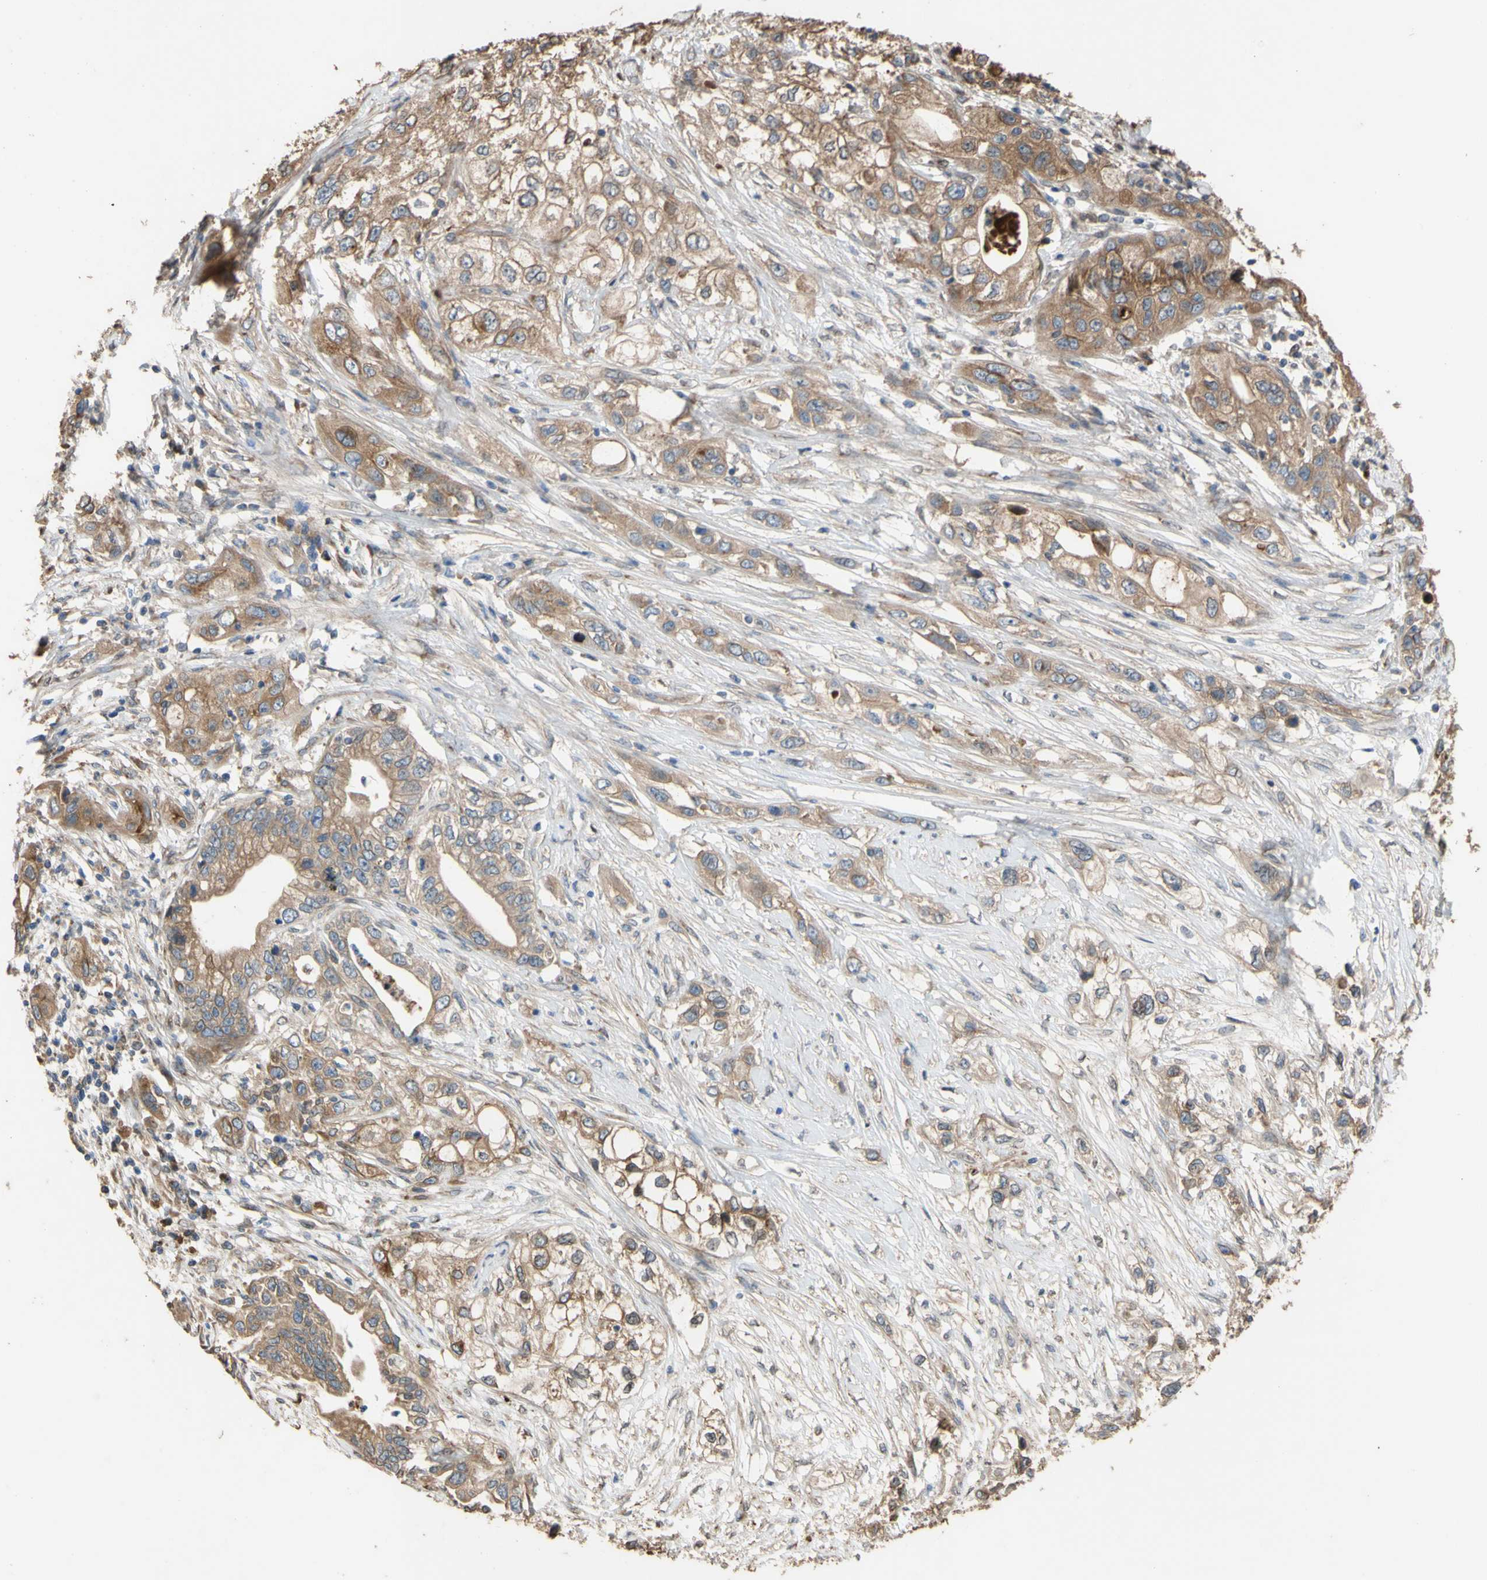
{"staining": {"intensity": "moderate", "quantity": ">75%", "location": "cytoplasmic/membranous"}, "tissue": "pancreatic cancer", "cell_type": "Tumor cells", "image_type": "cancer", "snomed": [{"axis": "morphology", "description": "Adenocarcinoma, NOS"}, {"axis": "topography", "description": "Pancreas"}], "caption": "Immunohistochemistry (DAB (3,3'-diaminobenzidine)) staining of human pancreatic adenocarcinoma reveals moderate cytoplasmic/membranous protein staining in about >75% of tumor cells.", "gene": "NECTIN3", "patient": {"sex": "female", "age": 70}}